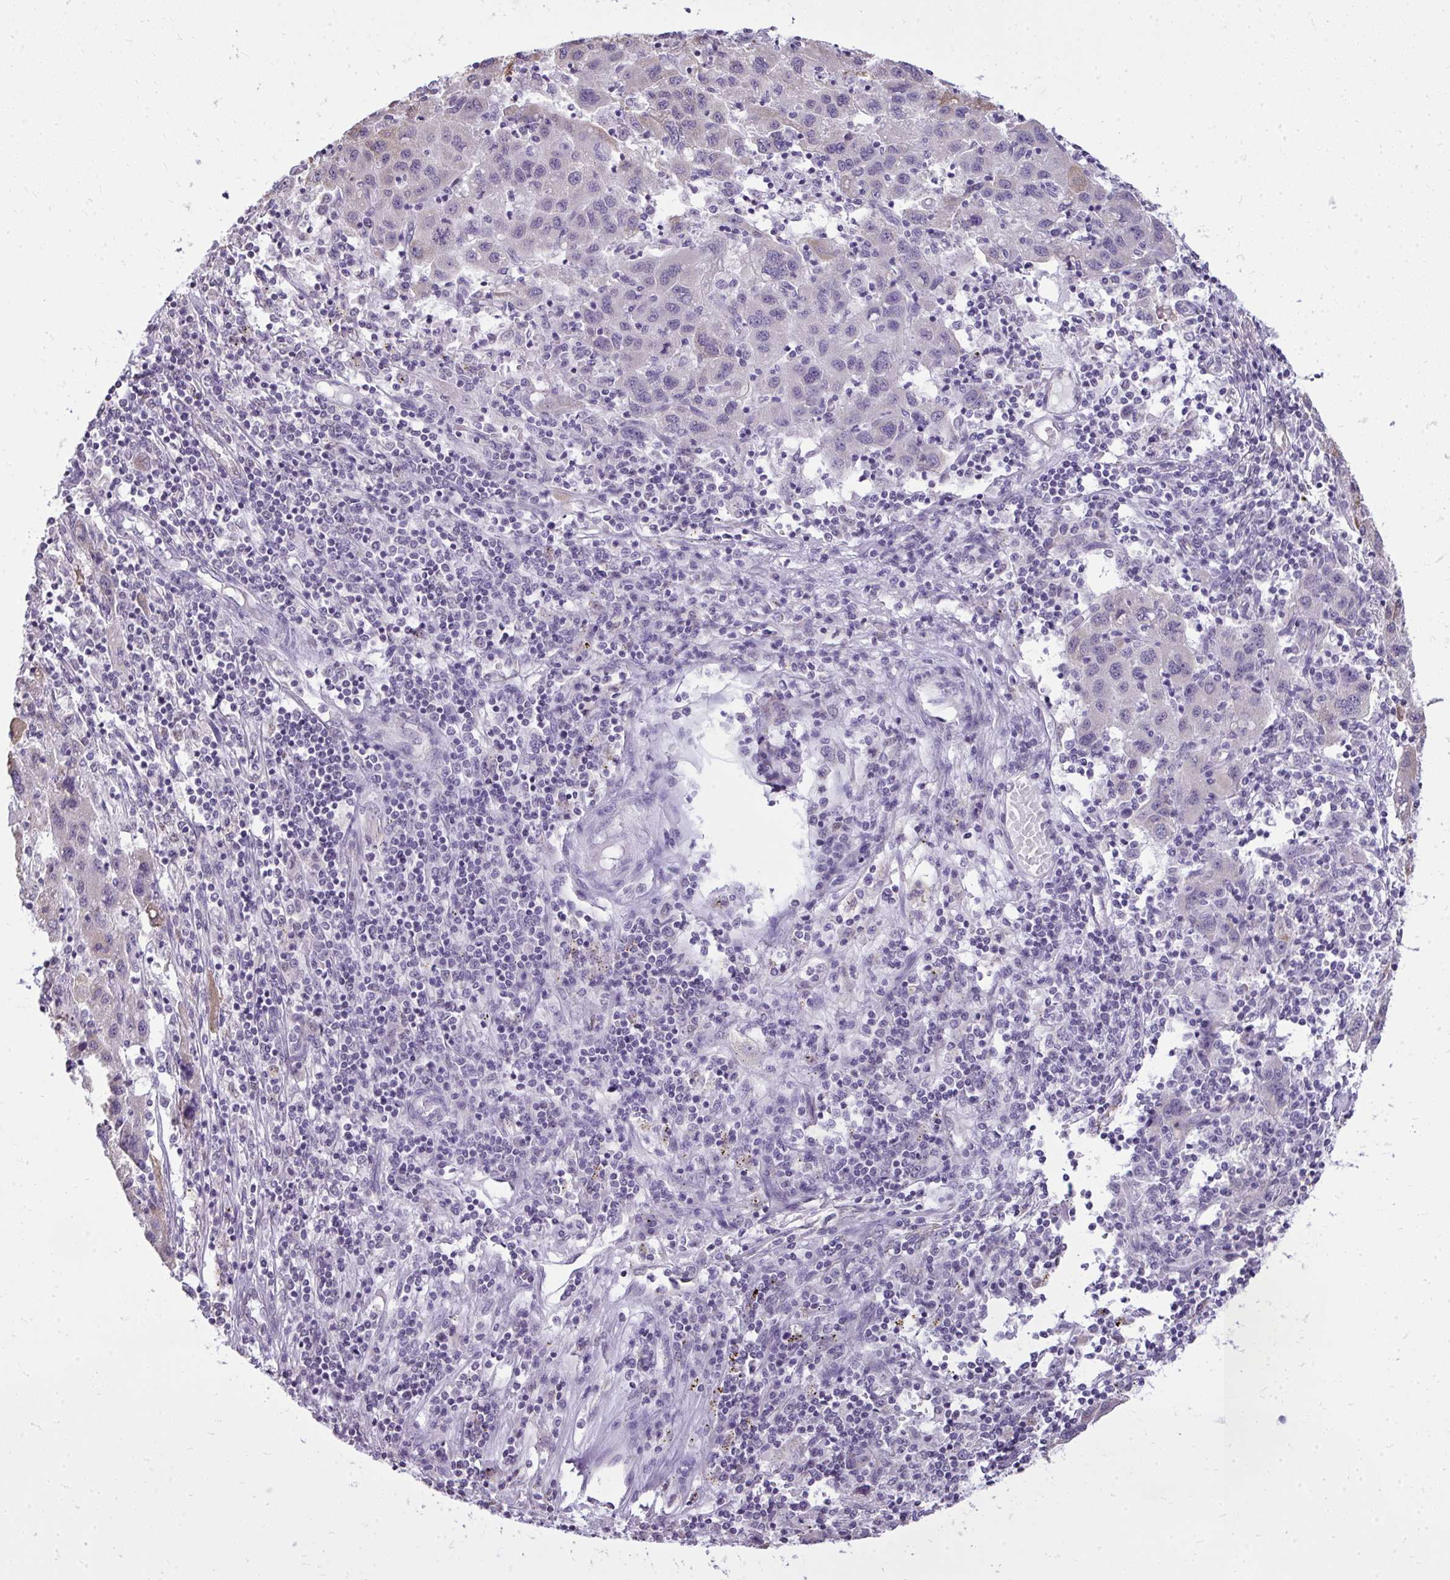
{"staining": {"intensity": "weak", "quantity": "<25%", "location": "cytoplasmic/membranous"}, "tissue": "liver cancer", "cell_type": "Tumor cells", "image_type": "cancer", "snomed": [{"axis": "morphology", "description": "Carcinoma, Hepatocellular, NOS"}, {"axis": "topography", "description": "Liver"}], "caption": "Immunohistochemical staining of hepatocellular carcinoma (liver) demonstrates no significant expression in tumor cells. The staining is performed using DAB (3,3'-diaminobenzidine) brown chromogen with nuclei counter-stained in using hematoxylin.", "gene": "NPPA", "patient": {"sex": "female", "age": 77}}